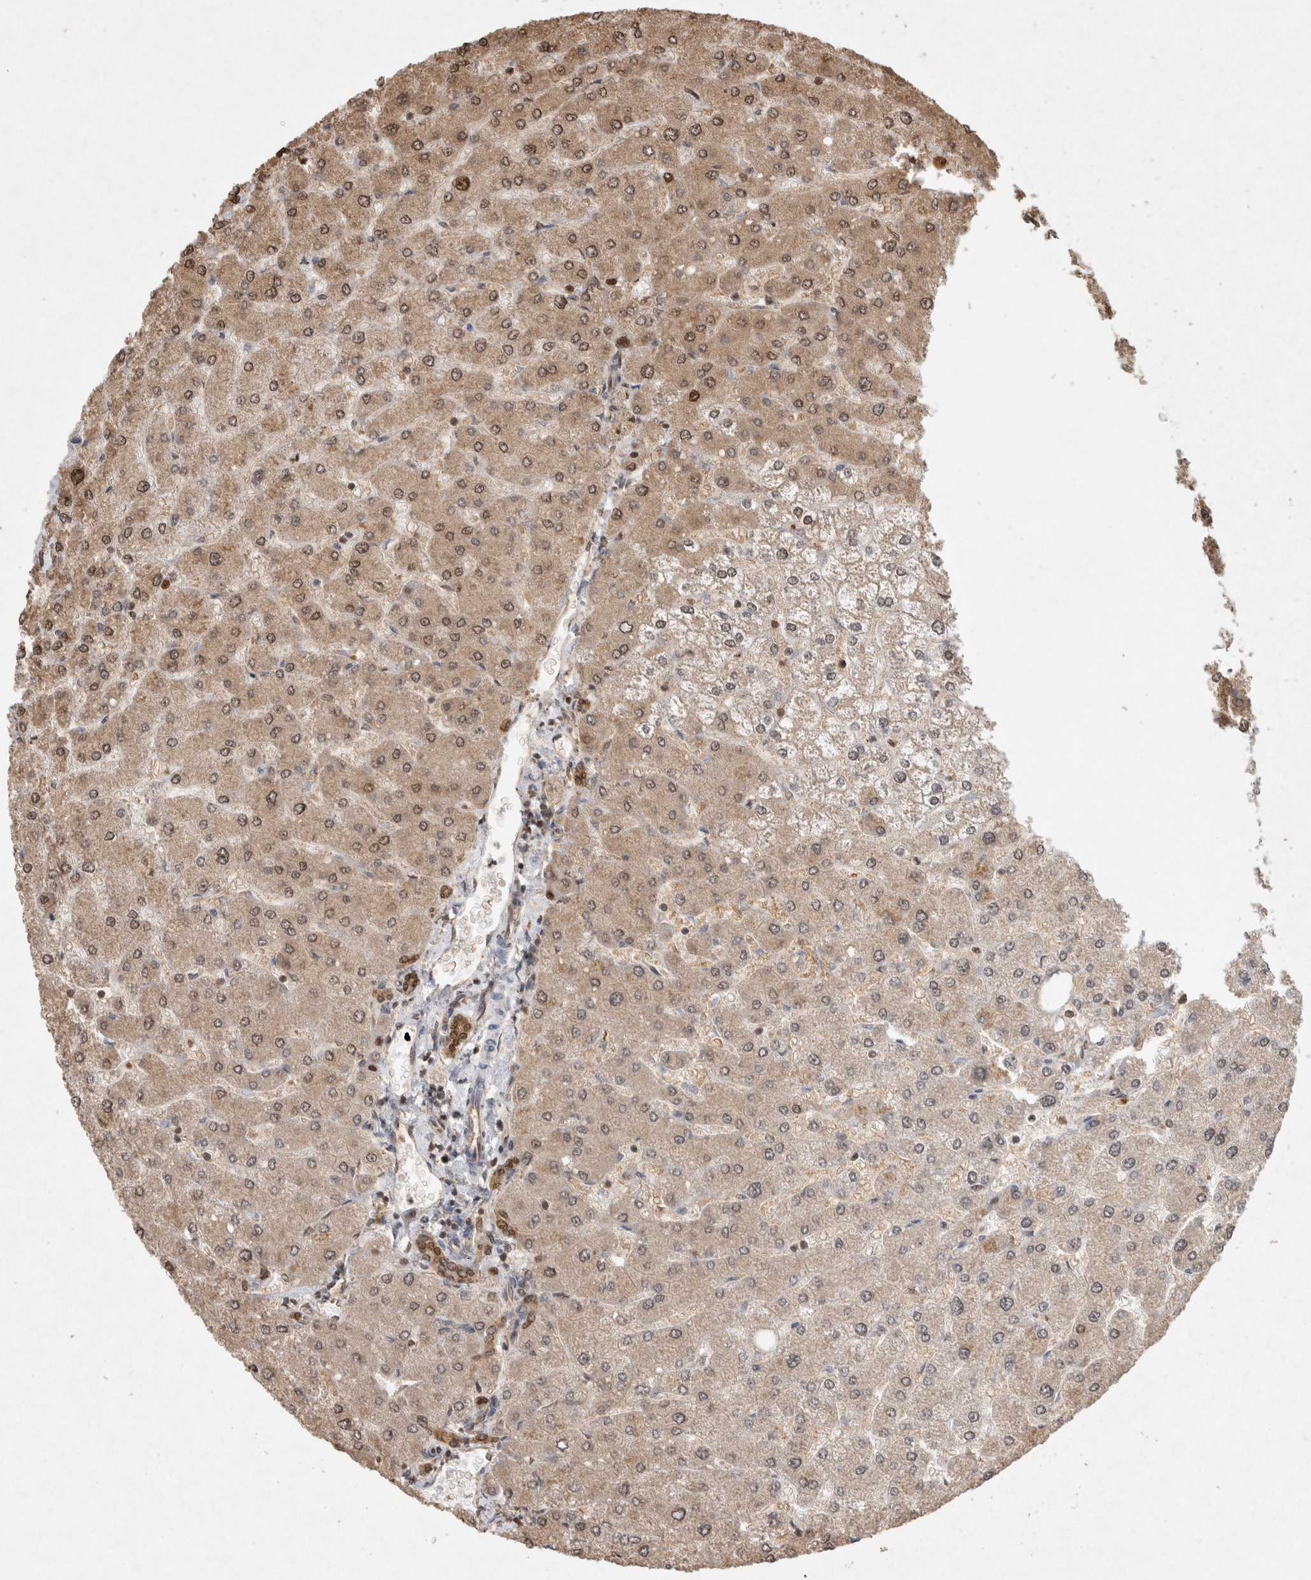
{"staining": {"intensity": "moderate", "quantity": ">75%", "location": "cytoplasmic/membranous,nuclear"}, "tissue": "liver", "cell_type": "Cholangiocytes", "image_type": "normal", "snomed": [{"axis": "morphology", "description": "Normal tissue, NOS"}, {"axis": "topography", "description": "Liver"}], "caption": "Immunohistochemical staining of normal liver demonstrates moderate cytoplasmic/membranous,nuclear protein positivity in about >75% of cholangiocytes. (brown staining indicates protein expression, while blue staining denotes nuclei).", "gene": "HDGF", "patient": {"sex": "male", "age": 55}}